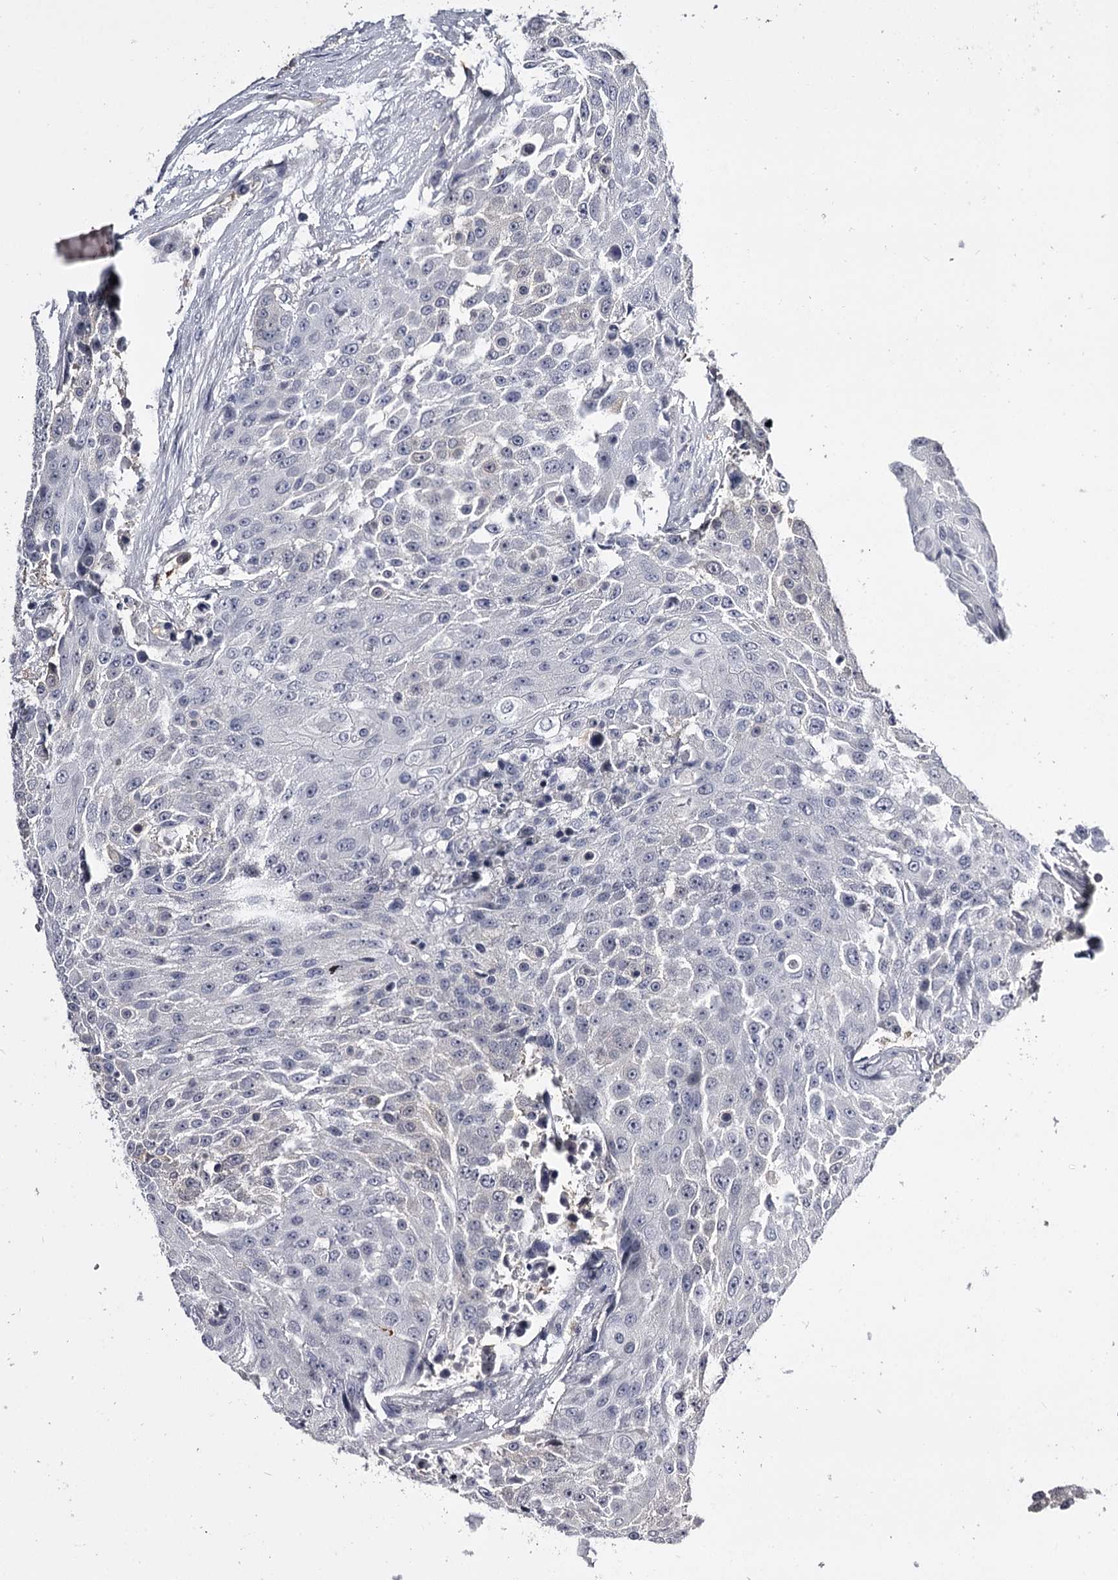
{"staining": {"intensity": "negative", "quantity": "none", "location": "none"}, "tissue": "urothelial cancer", "cell_type": "Tumor cells", "image_type": "cancer", "snomed": [{"axis": "morphology", "description": "Urothelial carcinoma, High grade"}, {"axis": "topography", "description": "Urinary bladder"}], "caption": "Immunohistochemical staining of human urothelial cancer demonstrates no significant expression in tumor cells.", "gene": "GSTO1", "patient": {"sex": "female", "age": 63}}